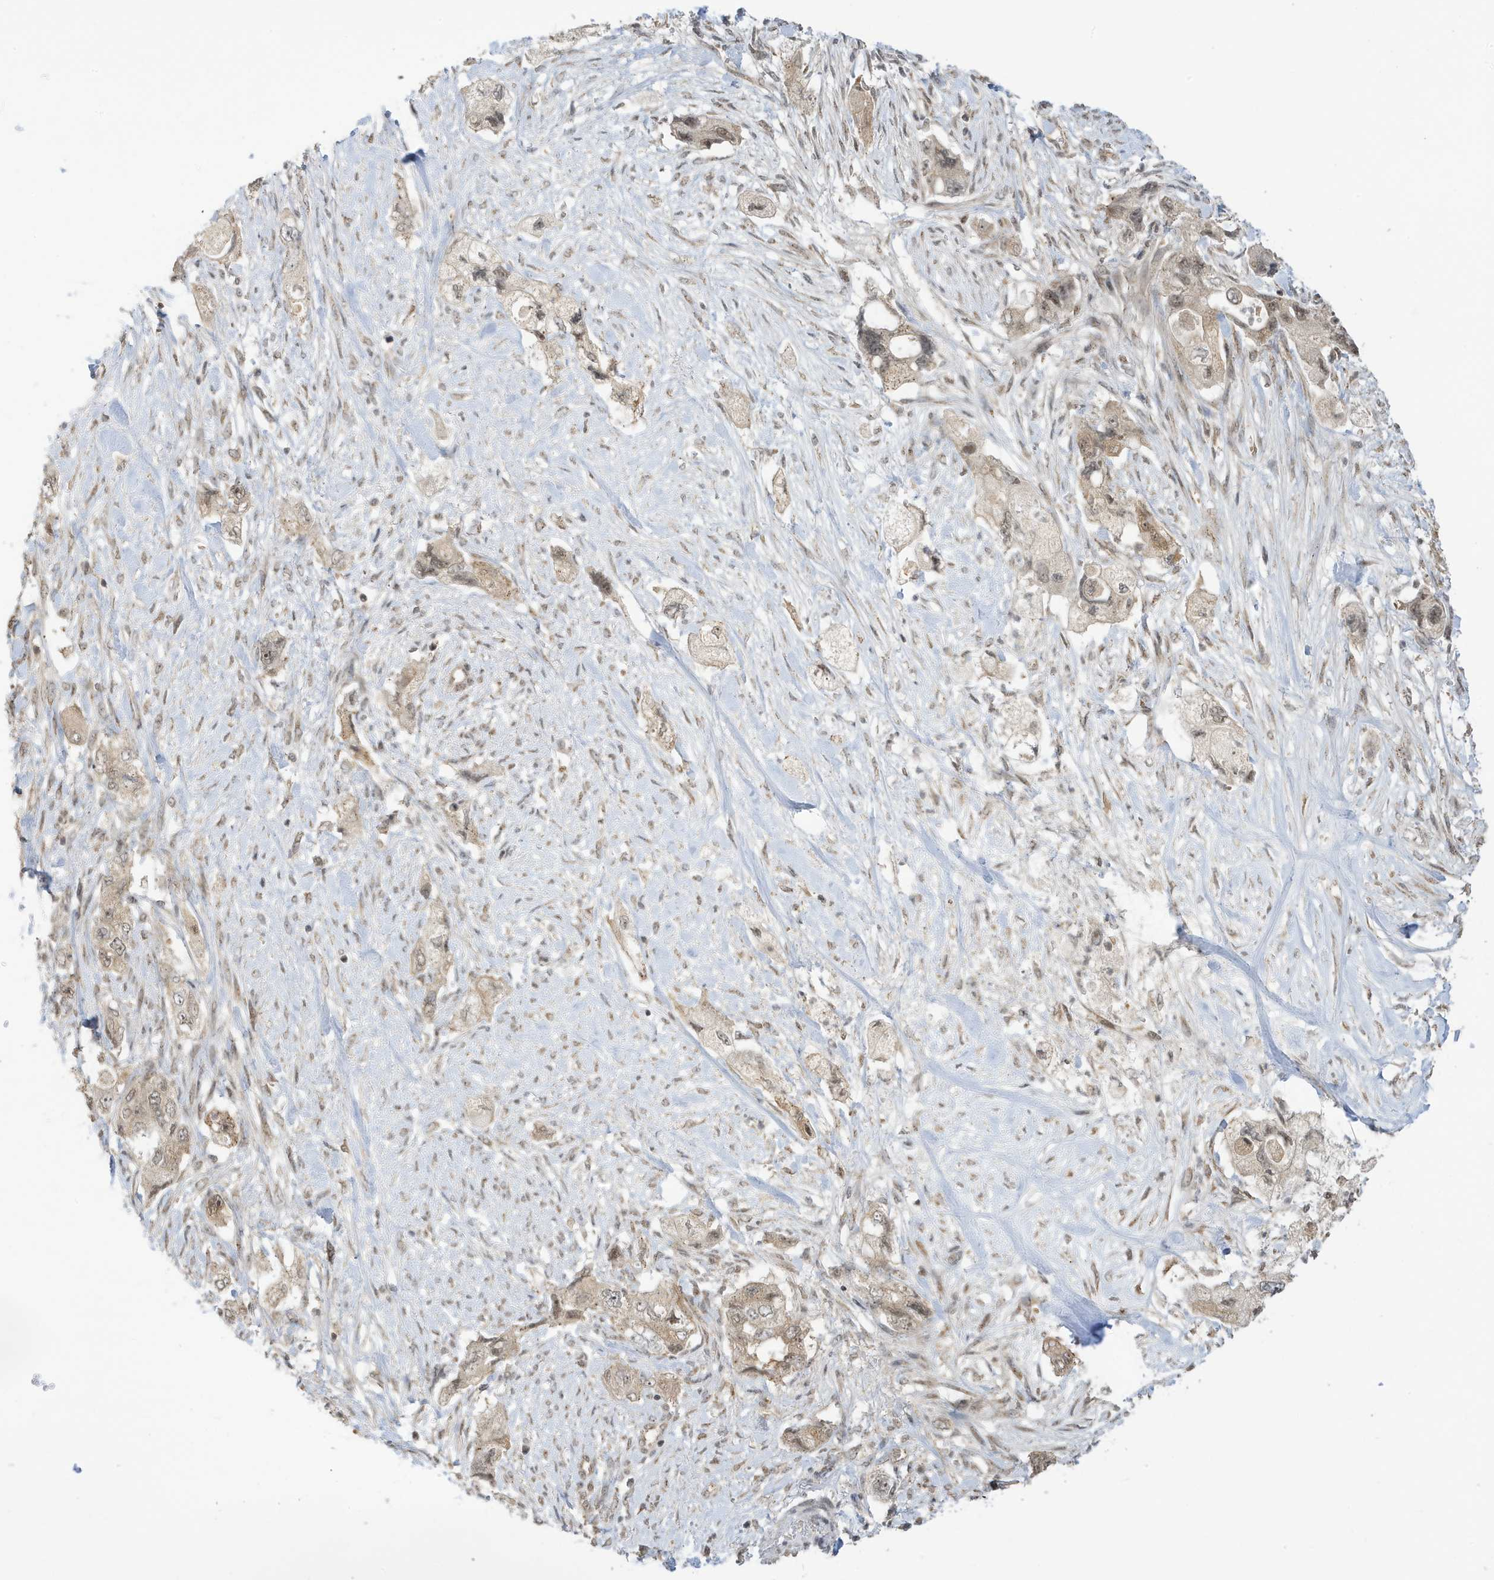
{"staining": {"intensity": "weak", "quantity": ">75%", "location": "cytoplasmic/membranous,nuclear"}, "tissue": "pancreatic cancer", "cell_type": "Tumor cells", "image_type": "cancer", "snomed": [{"axis": "morphology", "description": "Adenocarcinoma, NOS"}, {"axis": "topography", "description": "Pancreas"}], "caption": "Immunohistochemical staining of pancreatic cancer exhibits weak cytoplasmic/membranous and nuclear protein staining in about >75% of tumor cells.", "gene": "TAB3", "patient": {"sex": "female", "age": 73}}